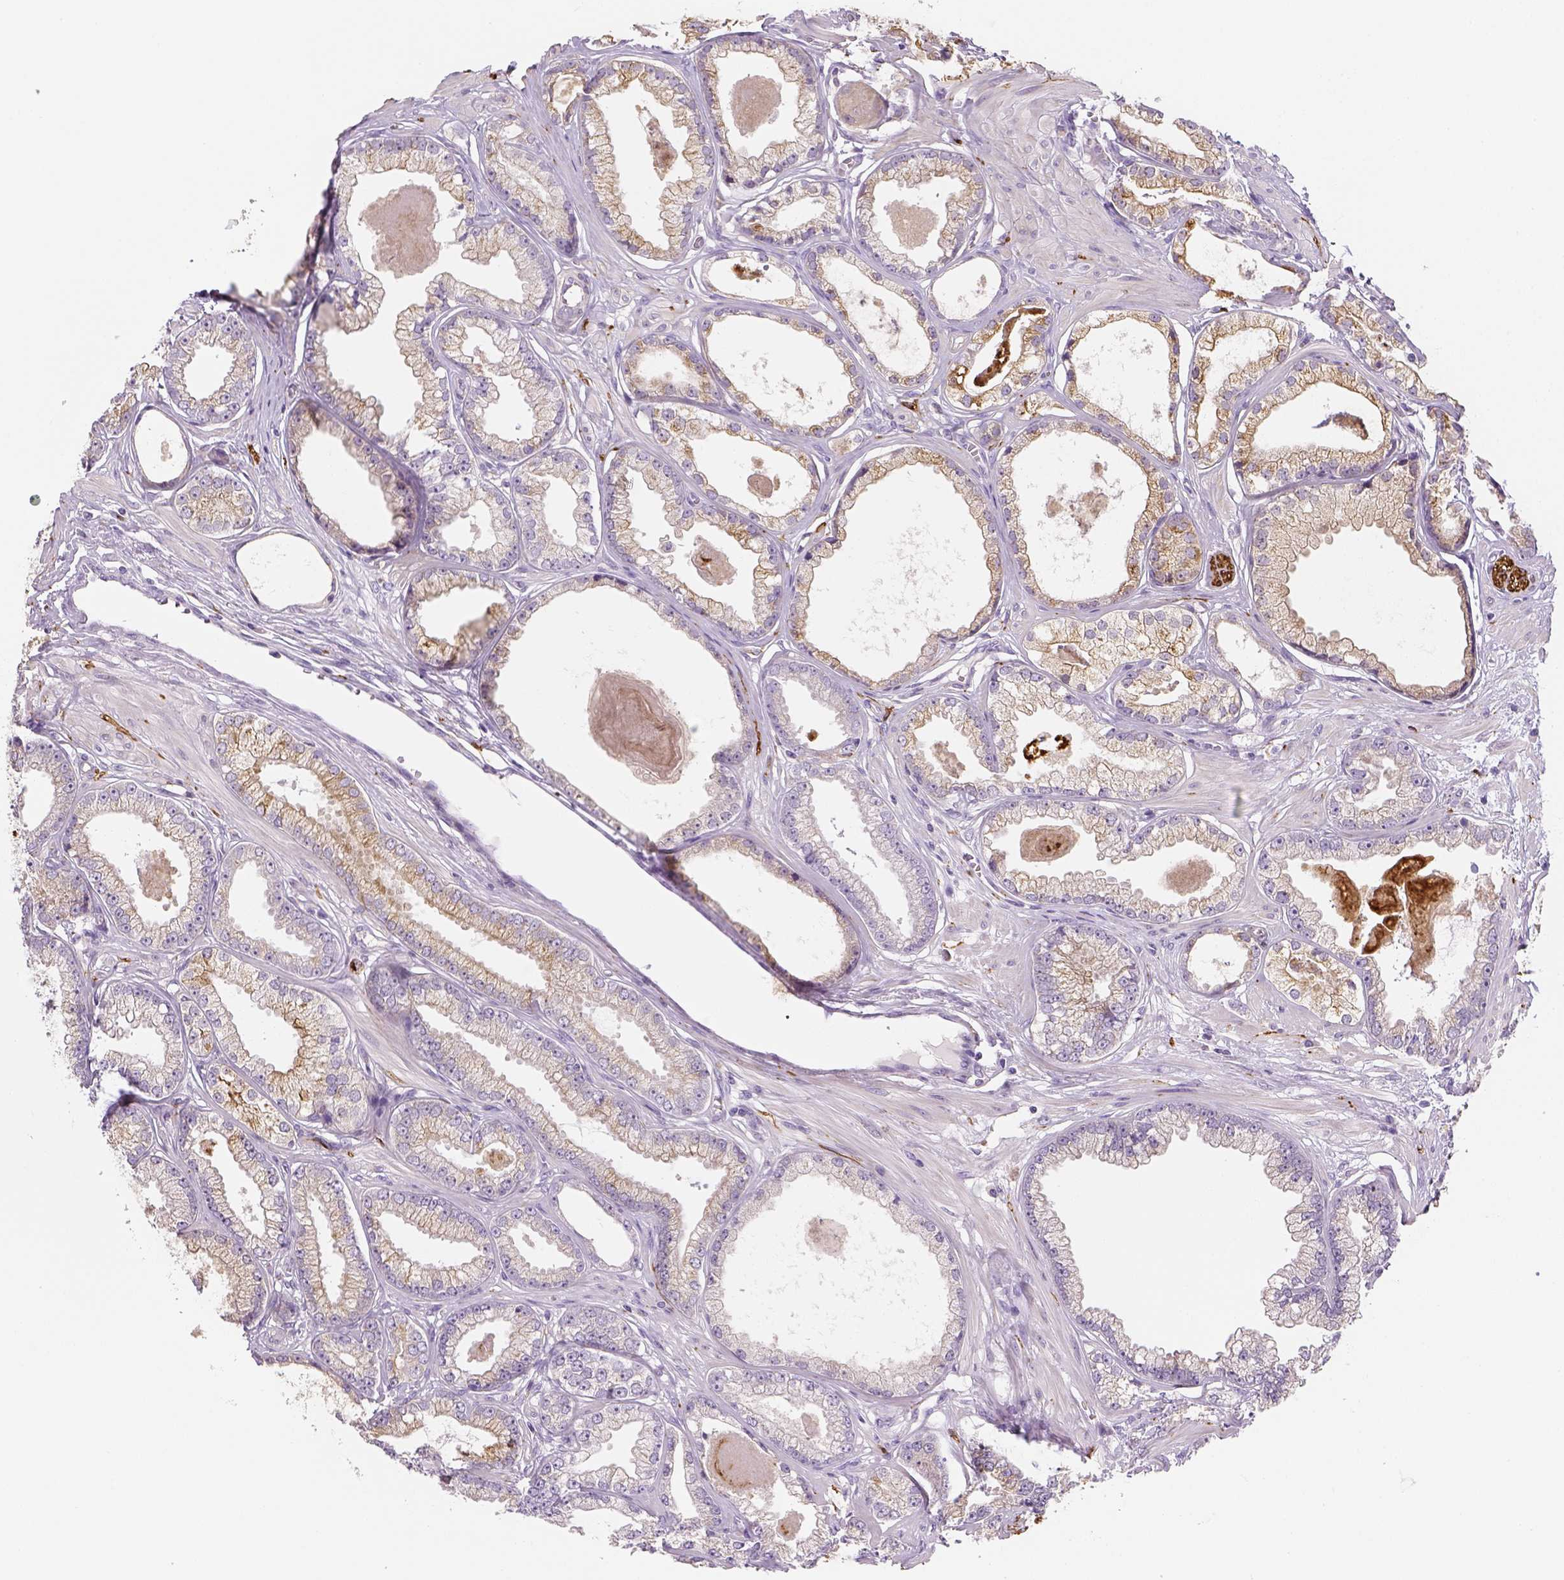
{"staining": {"intensity": "weak", "quantity": ">75%", "location": "cytoplasmic/membranous"}, "tissue": "prostate cancer", "cell_type": "Tumor cells", "image_type": "cancer", "snomed": [{"axis": "morphology", "description": "Adenocarcinoma, Low grade"}, {"axis": "topography", "description": "Prostate"}], "caption": "Prostate cancer stained for a protein displays weak cytoplasmic/membranous positivity in tumor cells.", "gene": "CACNB1", "patient": {"sex": "male", "age": 64}}